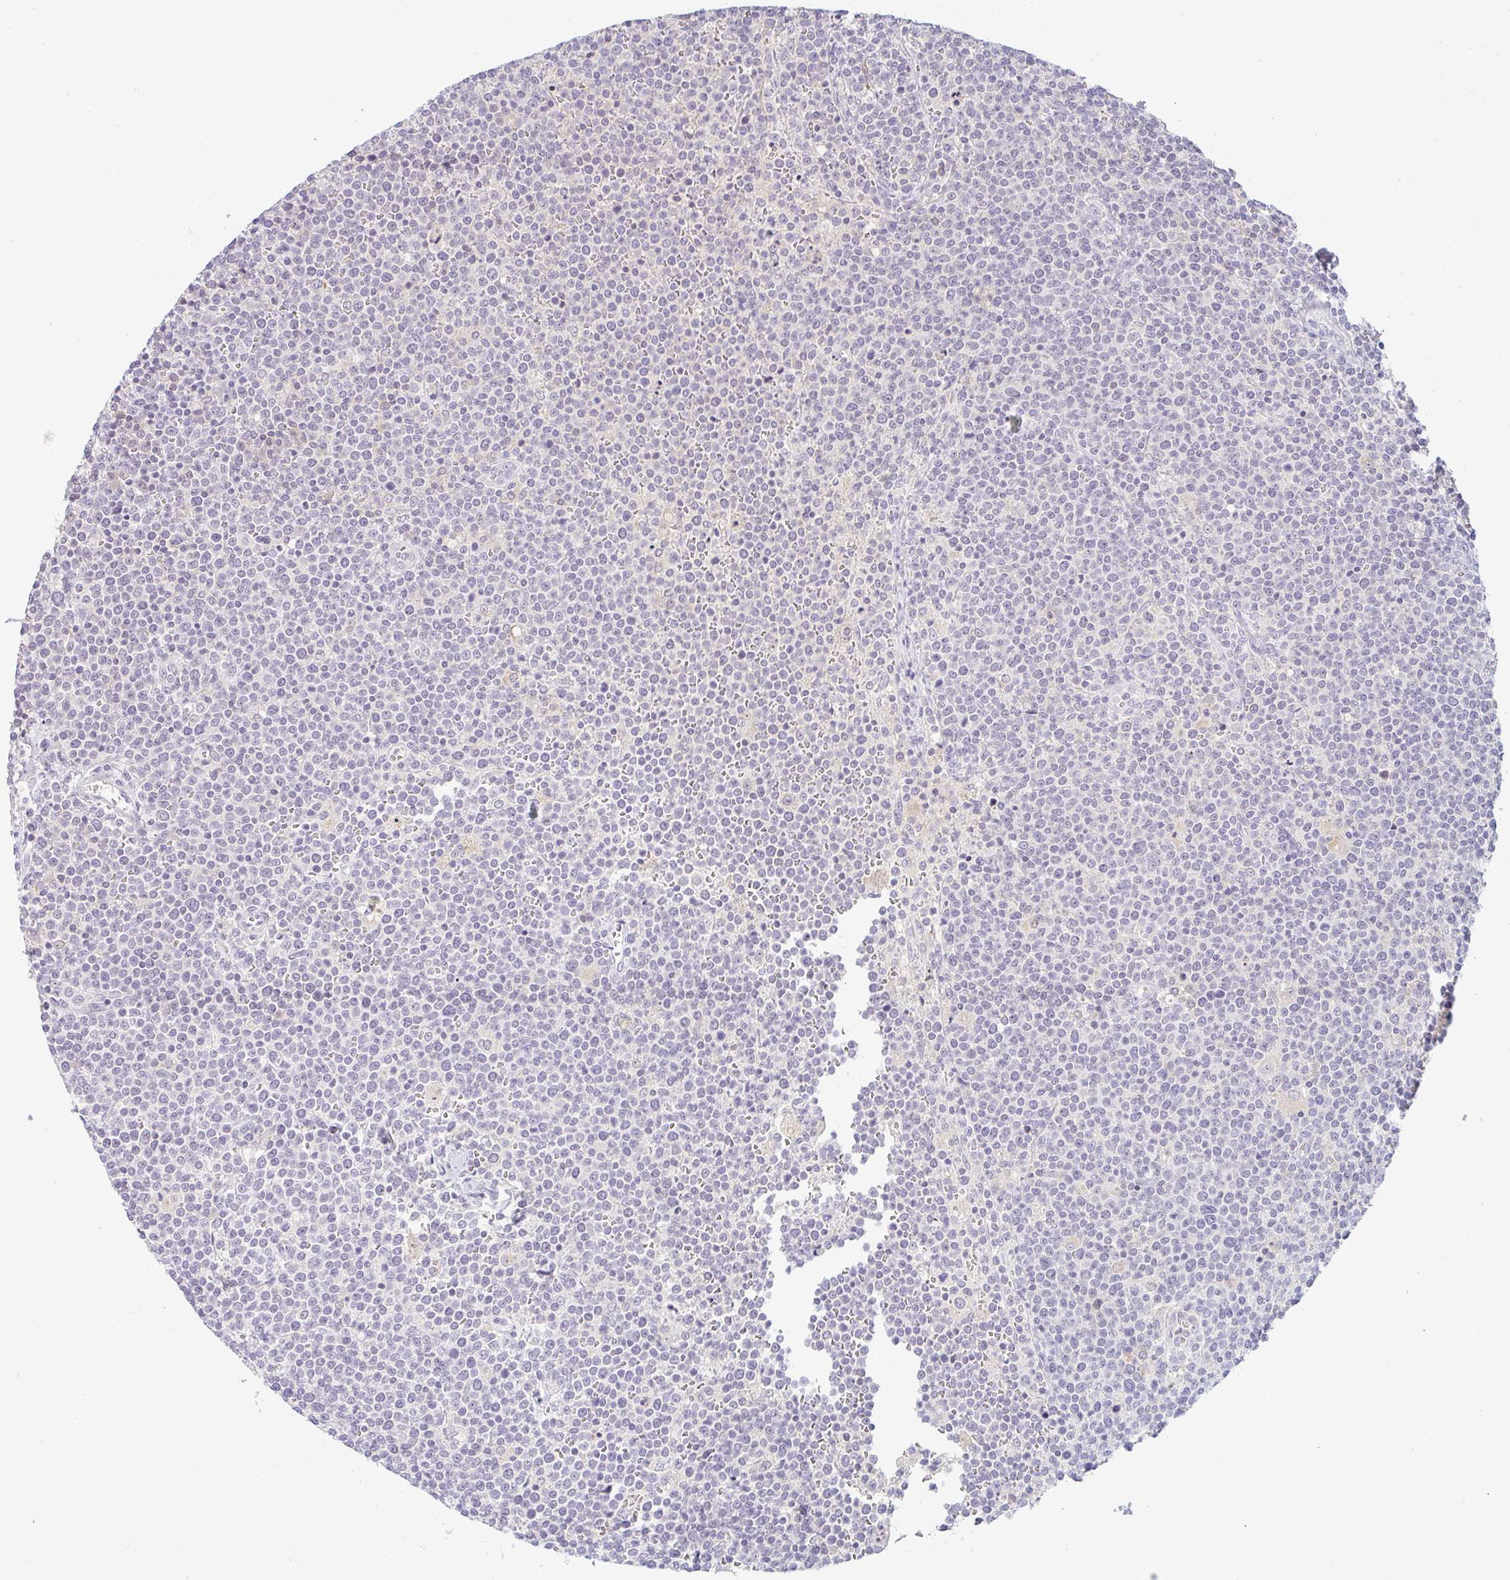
{"staining": {"intensity": "negative", "quantity": "none", "location": "none"}, "tissue": "lymphoma", "cell_type": "Tumor cells", "image_type": "cancer", "snomed": [{"axis": "morphology", "description": "Malignant lymphoma, non-Hodgkin's type, High grade"}, {"axis": "topography", "description": "Lymph node"}], "caption": "Lymphoma stained for a protein using immunohistochemistry demonstrates no staining tumor cells.", "gene": "PPFIA4", "patient": {"sex": "male", "age": 61}}